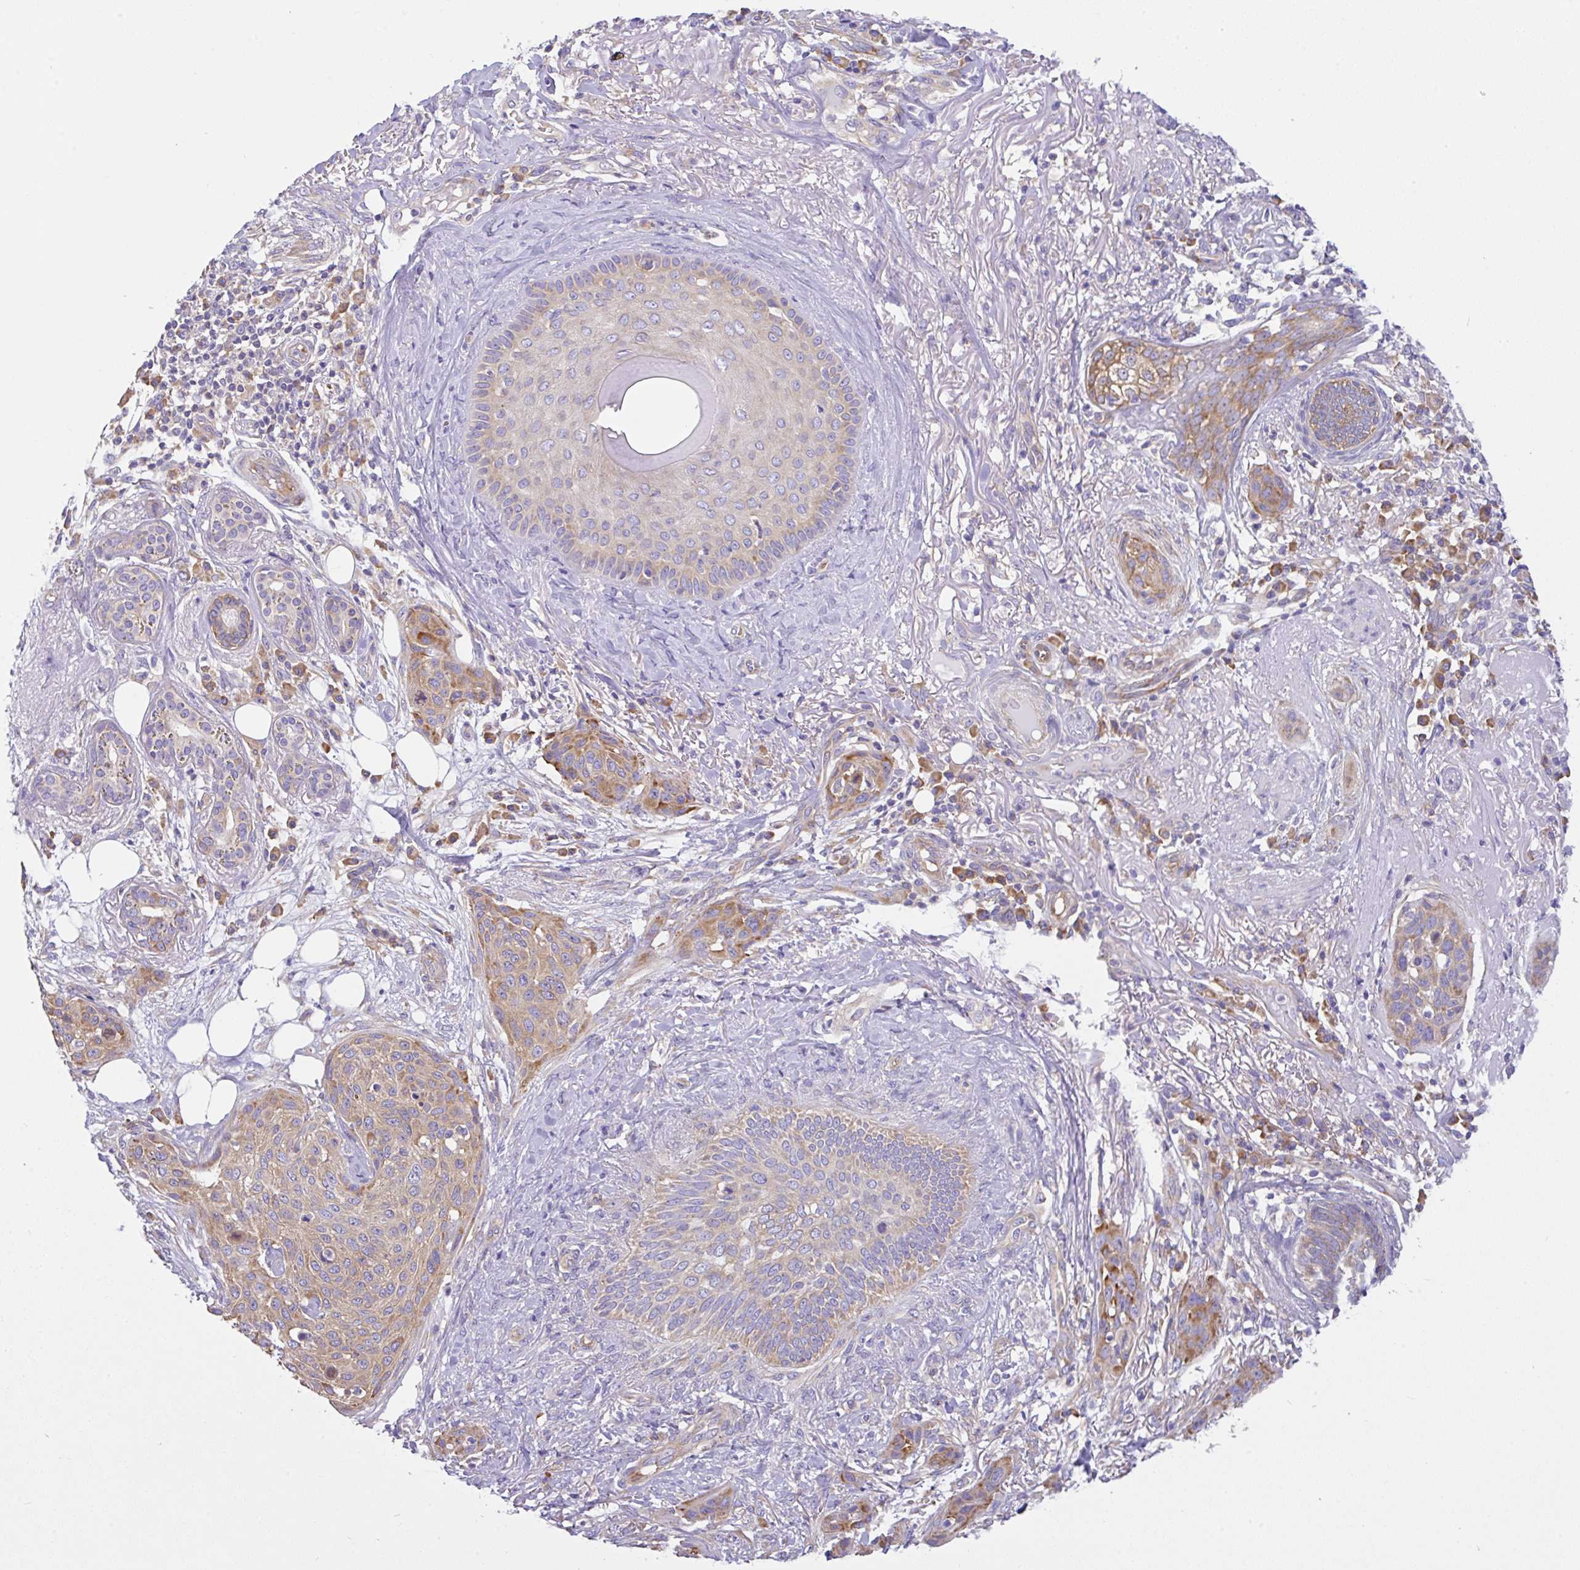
{"staining": {"intensity": "weak", "quantity": "25%-75%", "location": "cytoplasmic/membranous"}, "tissue": "skin cancer", "cell_type": "Tumor cells", "image_type": "cancer", "snomed": [{"axis": "morphology", "description": "Squamous cell carcinoma, NOS"}, {"axis": "topography", "description": "Skin"}], "caption": "Tumor cells demonstrate low levels of weak cytoplasmic/membranous staining in approximately 25%-75% of cells in skin squamous cell carcinoma.", "gene": "GFPT2", "patient": {"sex": "female", "age": 87}}